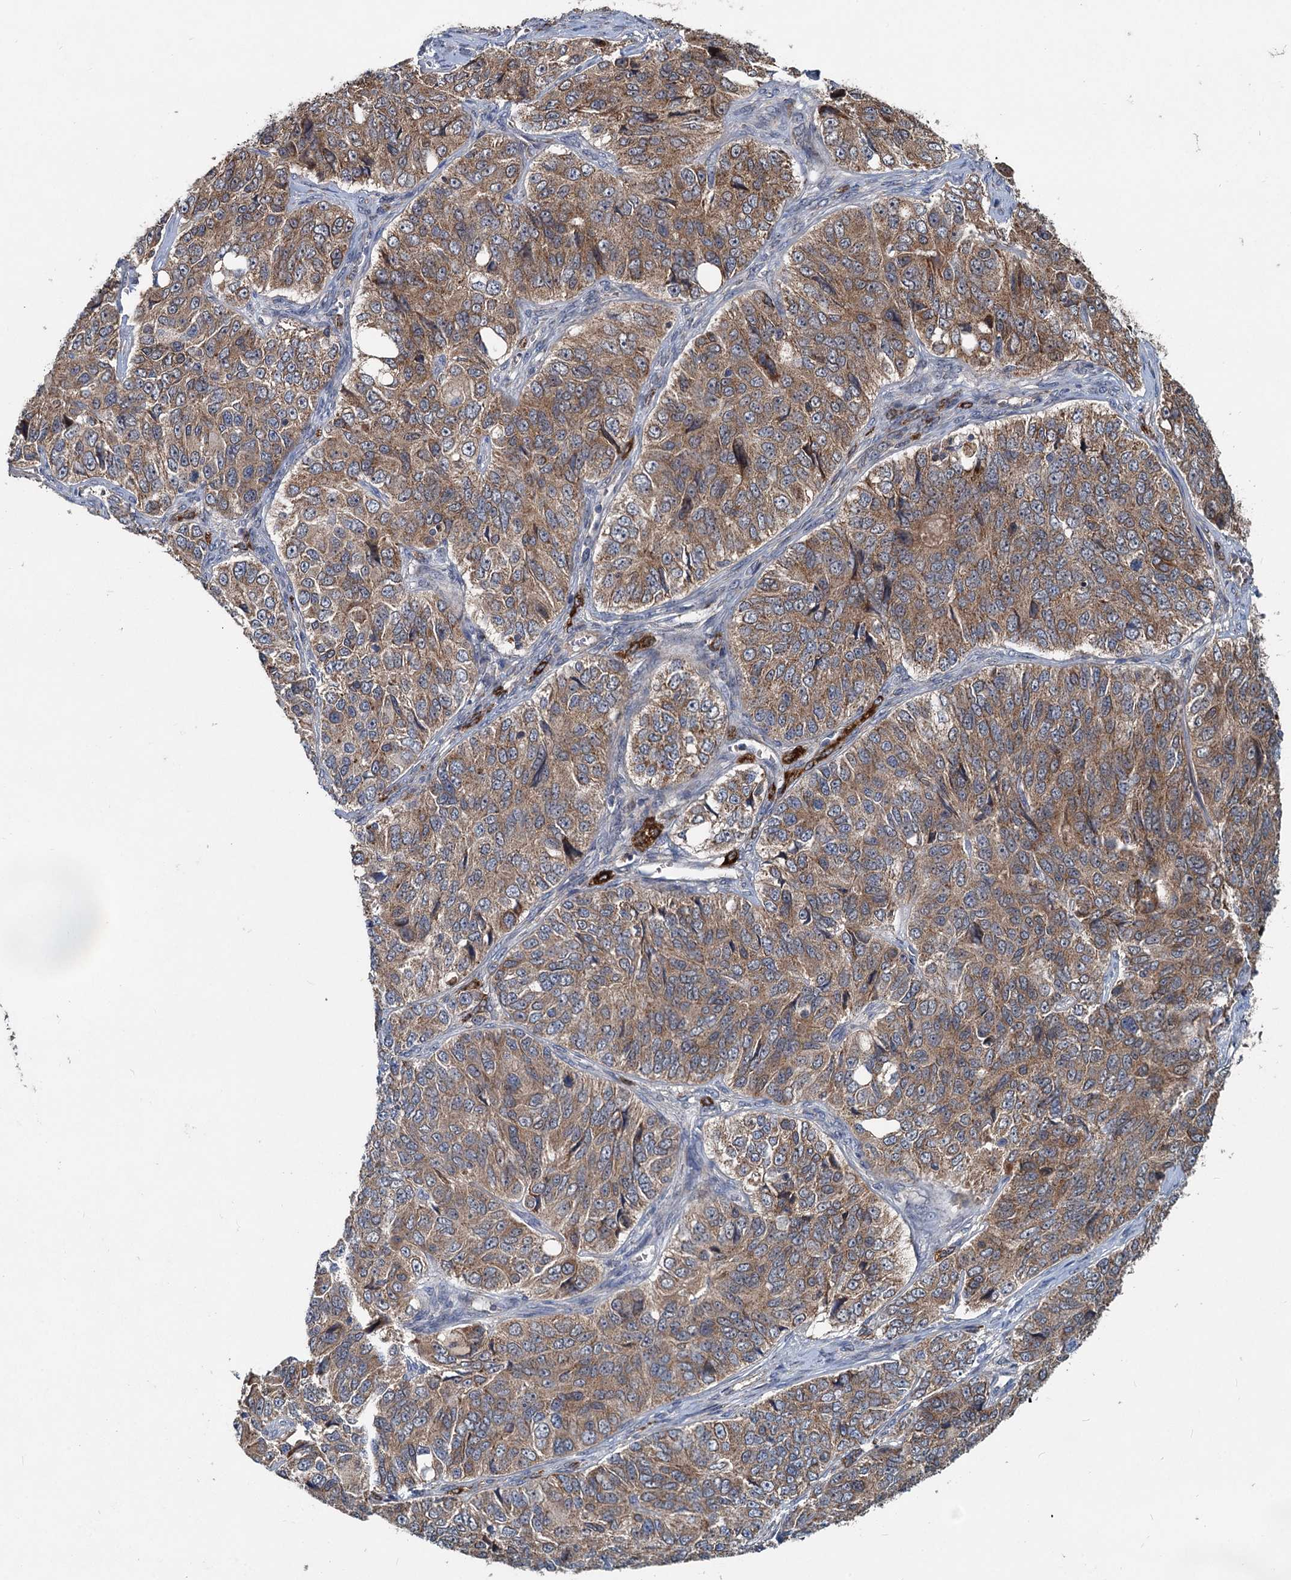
{"staining": {"intensity": "moderate", "quantity": ">75%", "location": "cytoplasmic/membranous"}, "tissue": "ovarian cancer", "cell_type": "Tumor cells", "image_type": "cancer", "snomed": [{"axis": "morphology", "description": "Carcinoma, endometroid"}, {"axis": "topography", "description": "Ovary"}], "caption": "Immunohistochemical staining of ovarian cancer (endometroid carcinoma) reveals moderate cytoplasmic/membranous protein staining in about >75% of tumor cells.", "gene": "OTUB1", "patient": {"sex": "female", "age": 51}}